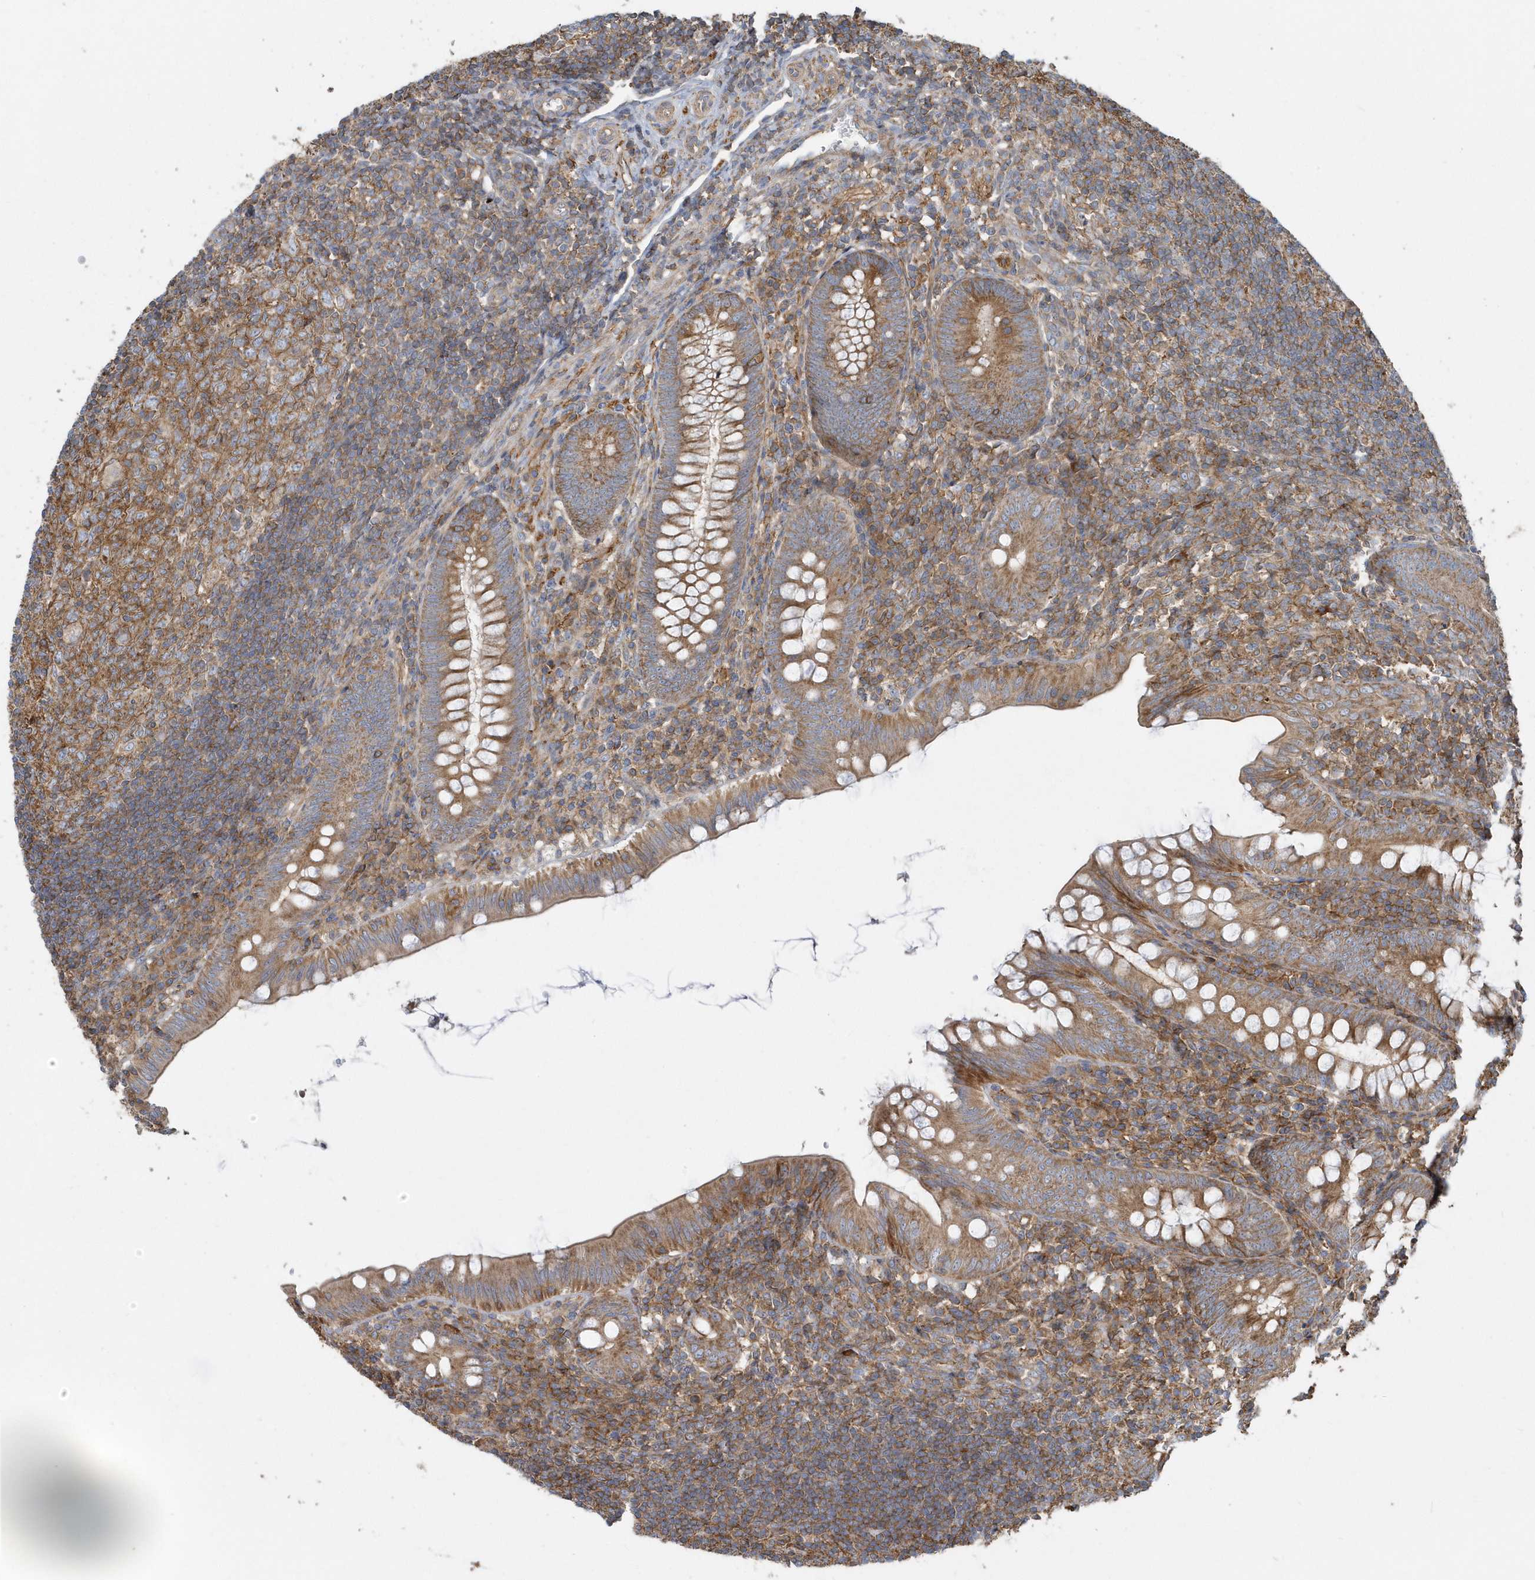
{"staining": {"intensity": "moderate", "quantity": ">75%", "location": "cytoplasmic/membranous"}, "tissue": "appendix", "cell_type": "Glandular cells", "image_type": "normal", "snomed": [{"axis": "morphology", "description": "Normal tissue, NOS"}, {"axis": "topography", "description": "Appendix"}], "caption": "This histopathology image demonstrates immunohistochemistry staining of benign human appendix, with medium moderate cytoplasmic/membranous expression in about >75% of glandular cells.", "gene": "TRAIP", "patient": {"sex": "male", "age": 14}}